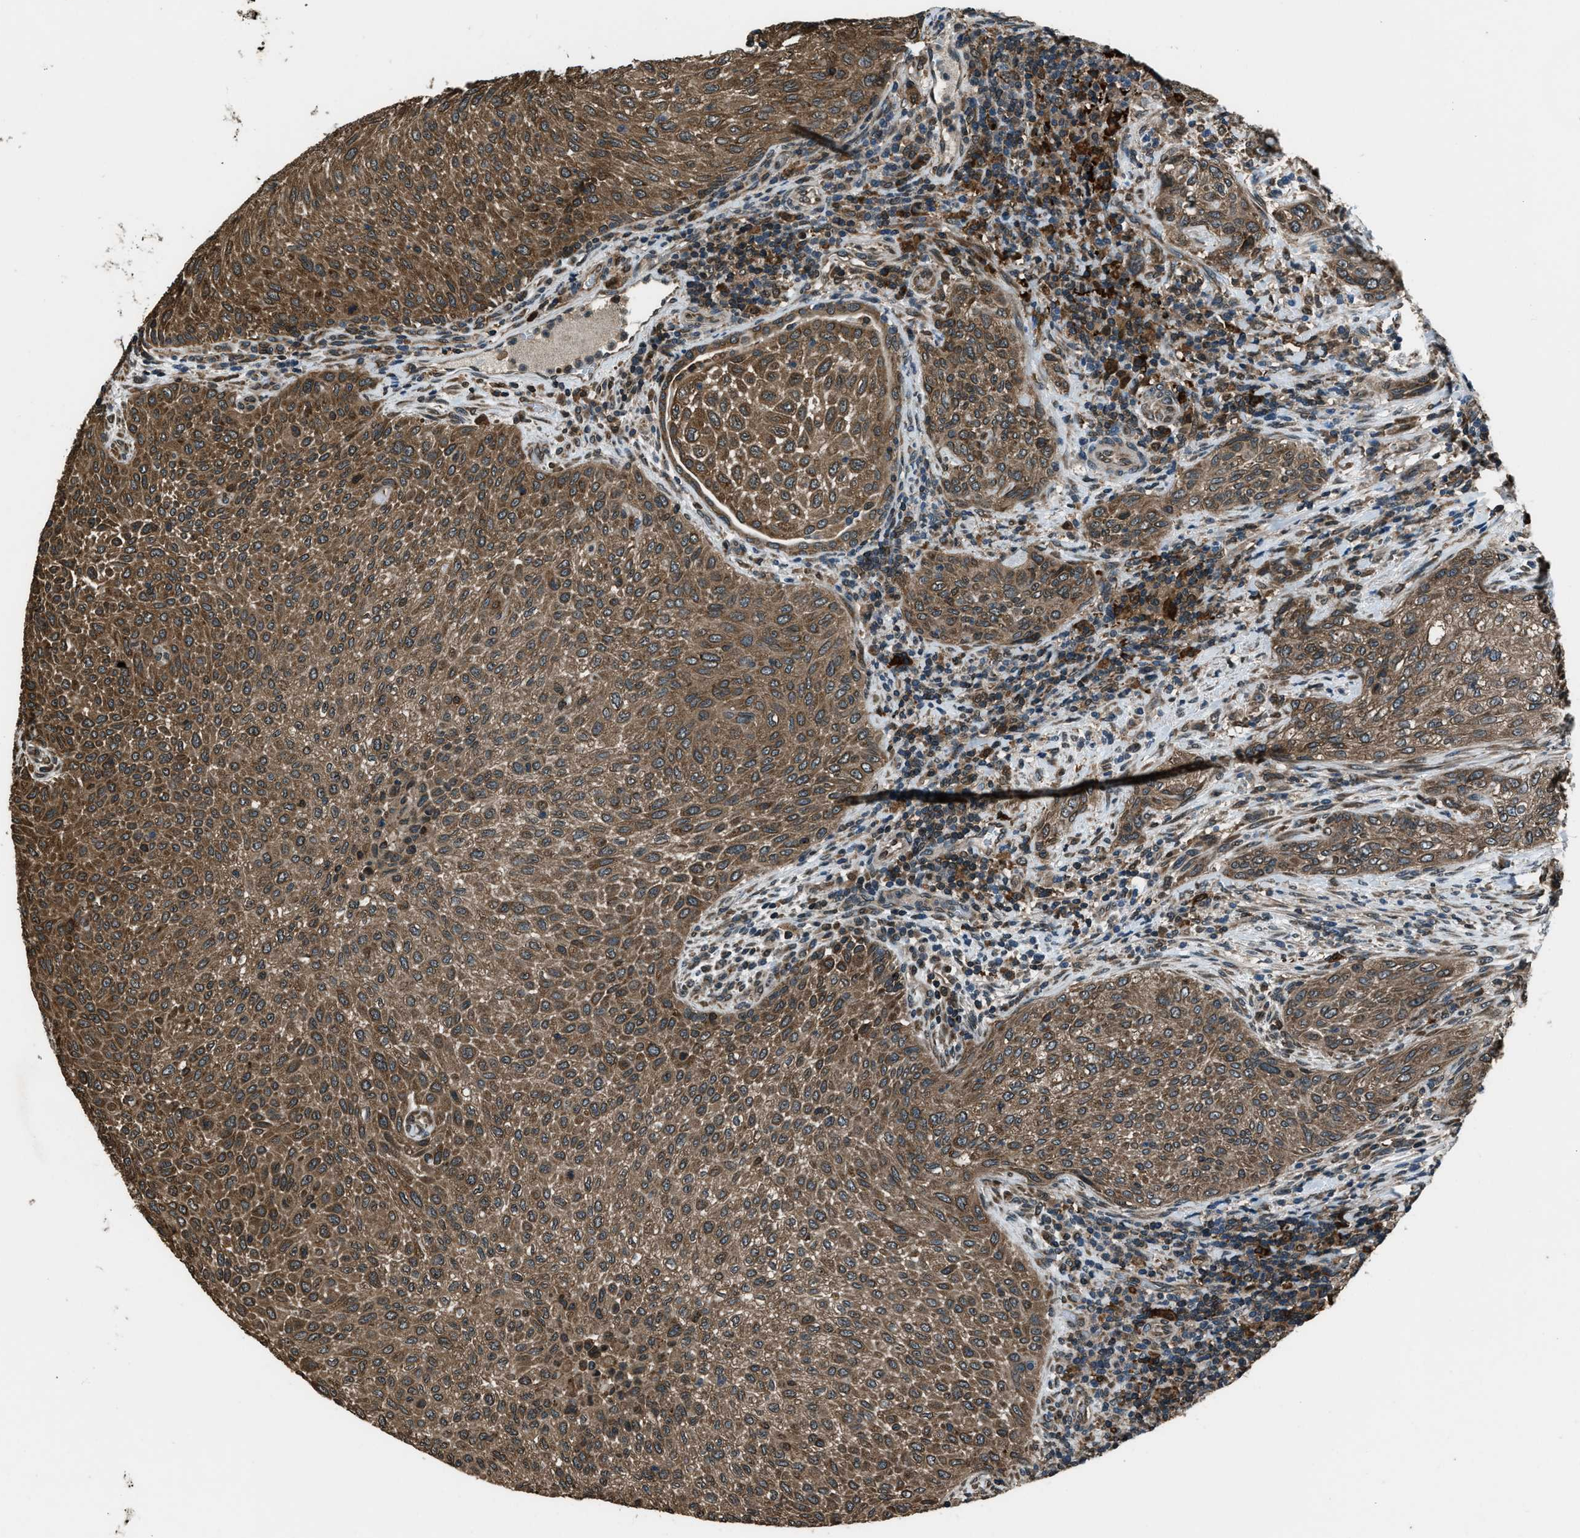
{"staining": {"intensity": "moderate", "quantity": ">75%", "location": "cytoplasmic/membranous"}, "tissue": "urothelial cancer", "cell_type": "Tumor cells", "image_type": "cancer", "snomed": [{"axis": "morphology", "description": "Urothelial carcinoma, Low grade"}, {"axis": "morphology", "description": "Urothelial carcinoma, High grade"}, {"axis": "topography", "description": "Urinary bladder"}], "caption": "A medium amount of moderate cytoplasmic/membranous staining is appreciated in approximately >75% of tumor cells in urothelial cancer tissue.", "gene": "TRIM4", "patient": {"sex": "male", "age": 35}}